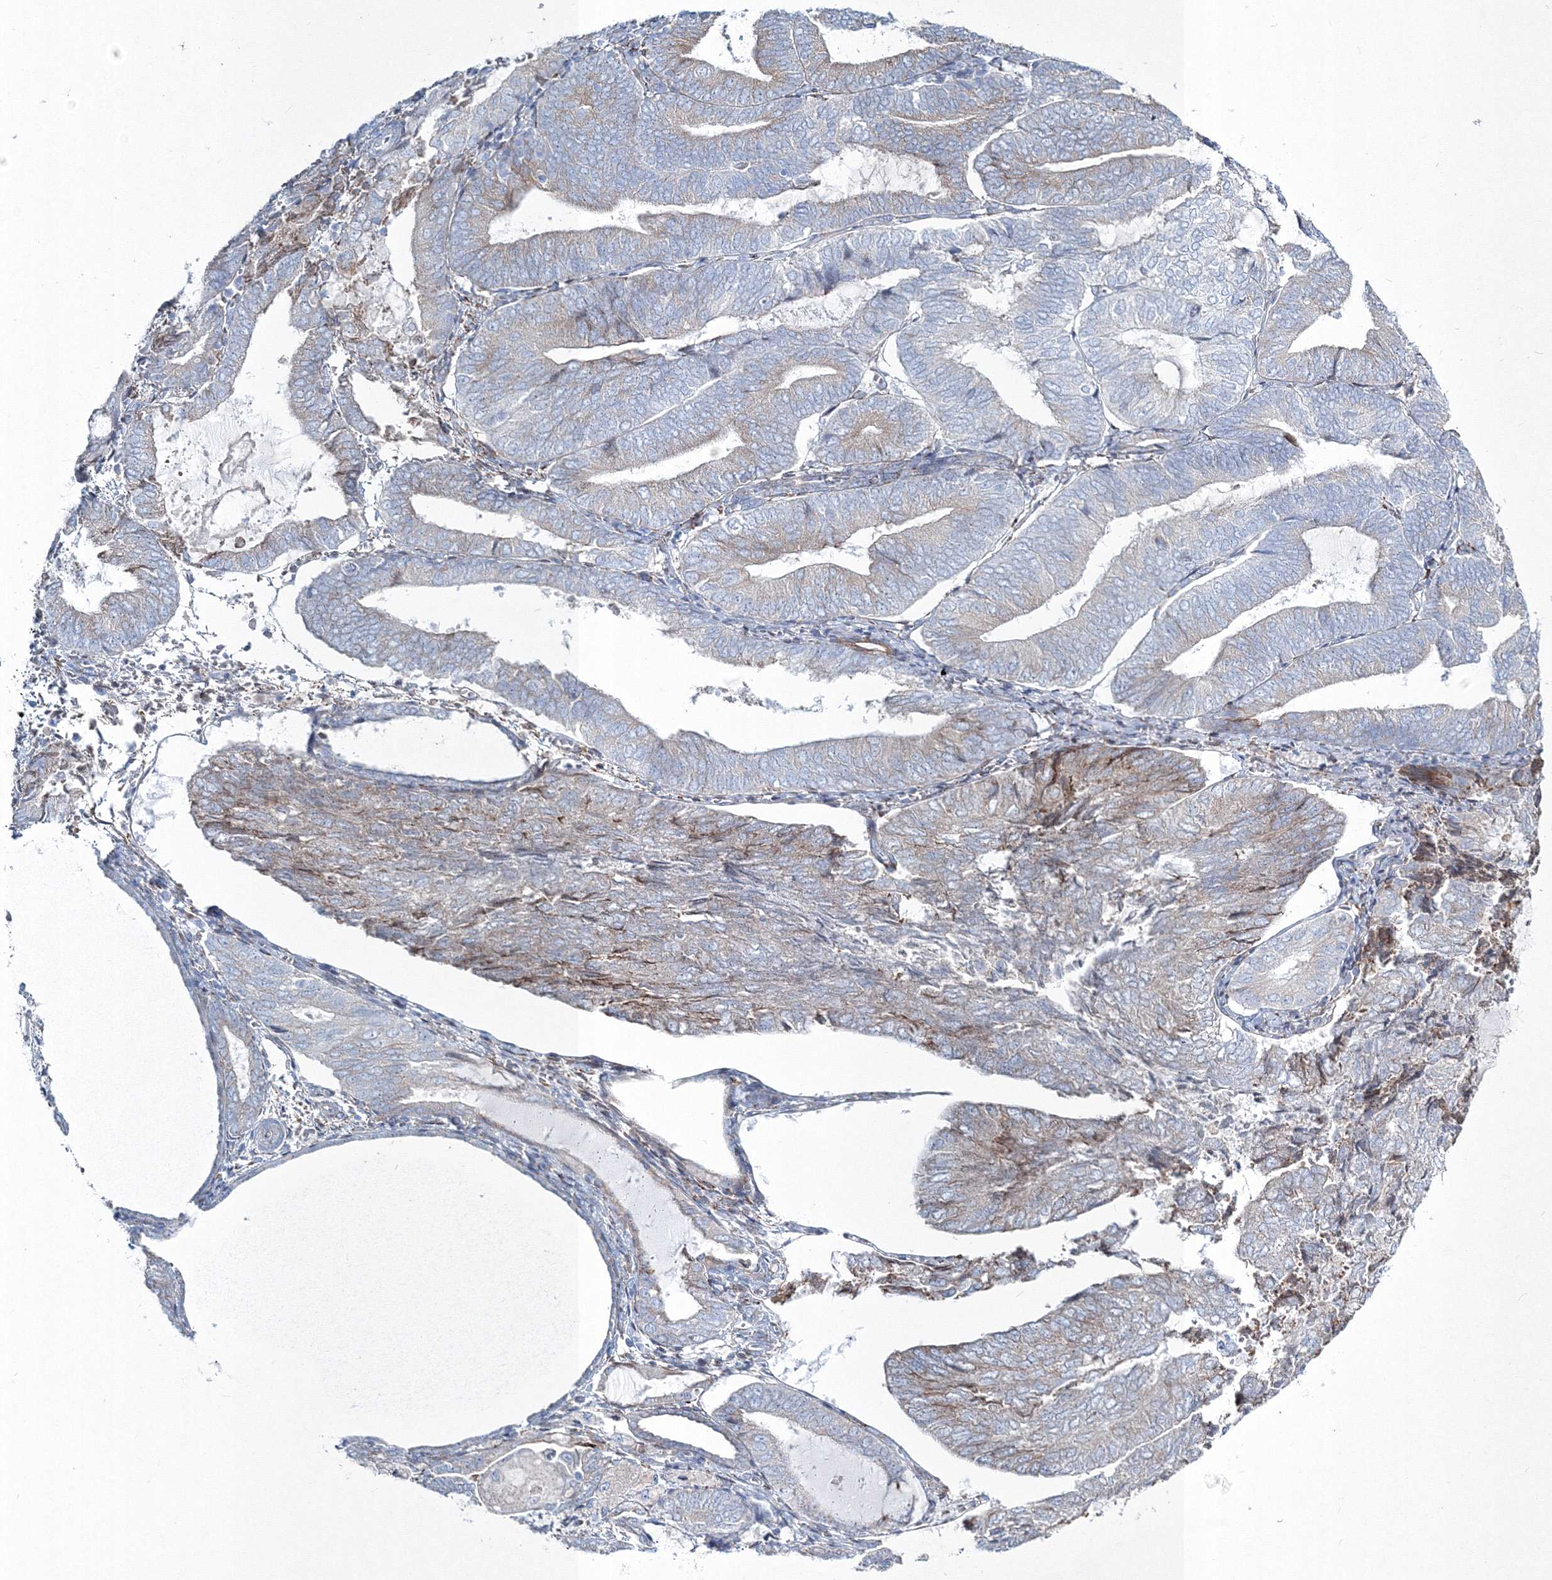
{"staining": {"intensity": "negative", "quantity": "none", "location": "none"}, "tissue": "endometrial cancer", "cell_type": "Tumor cells", "image_type": "cancer", "snomed": [{"axis": "morphology", "description": "Adenocarcinoma, NOS"}, {"axis": "topography", "description": "Endometrium"}], "caption": "Endometrial adenocarcinoma stained for a protein using IHC shows no positivity tumor cells.", "gene": "RCN1", "patient": {"sex": "female", "age": 81}}